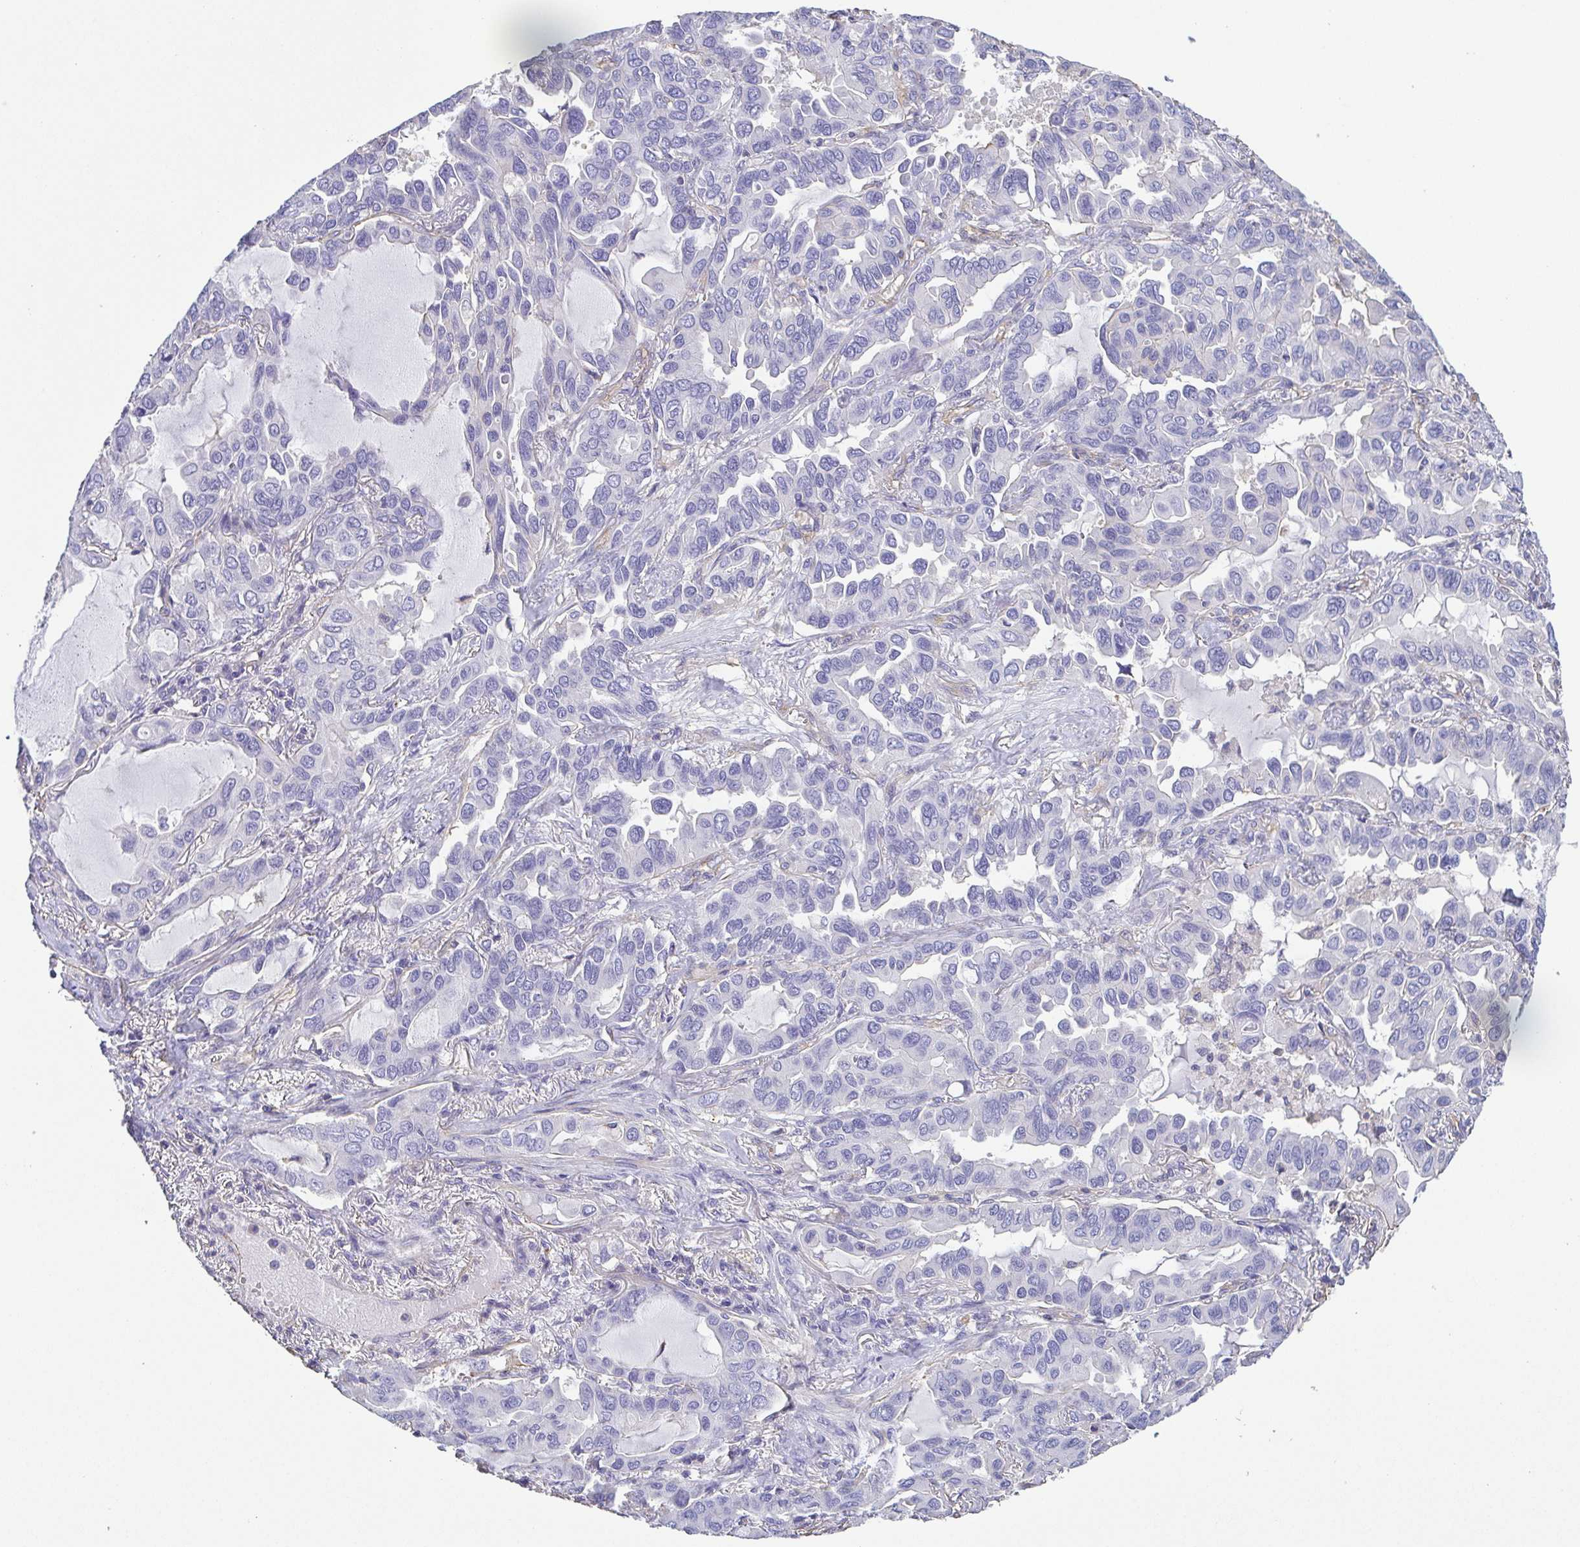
{"staining": {"intensity": "negative", "quantity": "none", "location": "none"}, "tissue": "lung cancer", "cell_type": "Tumor cells", "image_type": "cancer", "snomed": [{"axis": "morphology", "description": "Adenocarcinoma, NOS"}, {"axis": "topography", "description": "Lung"}], "caption": "This is an IHC histopathology image of human lung adenocarcinoma. There is no expression in tumor cells.", "gene": "MYL6", "patient": {"sex": "male", "age": 64}}